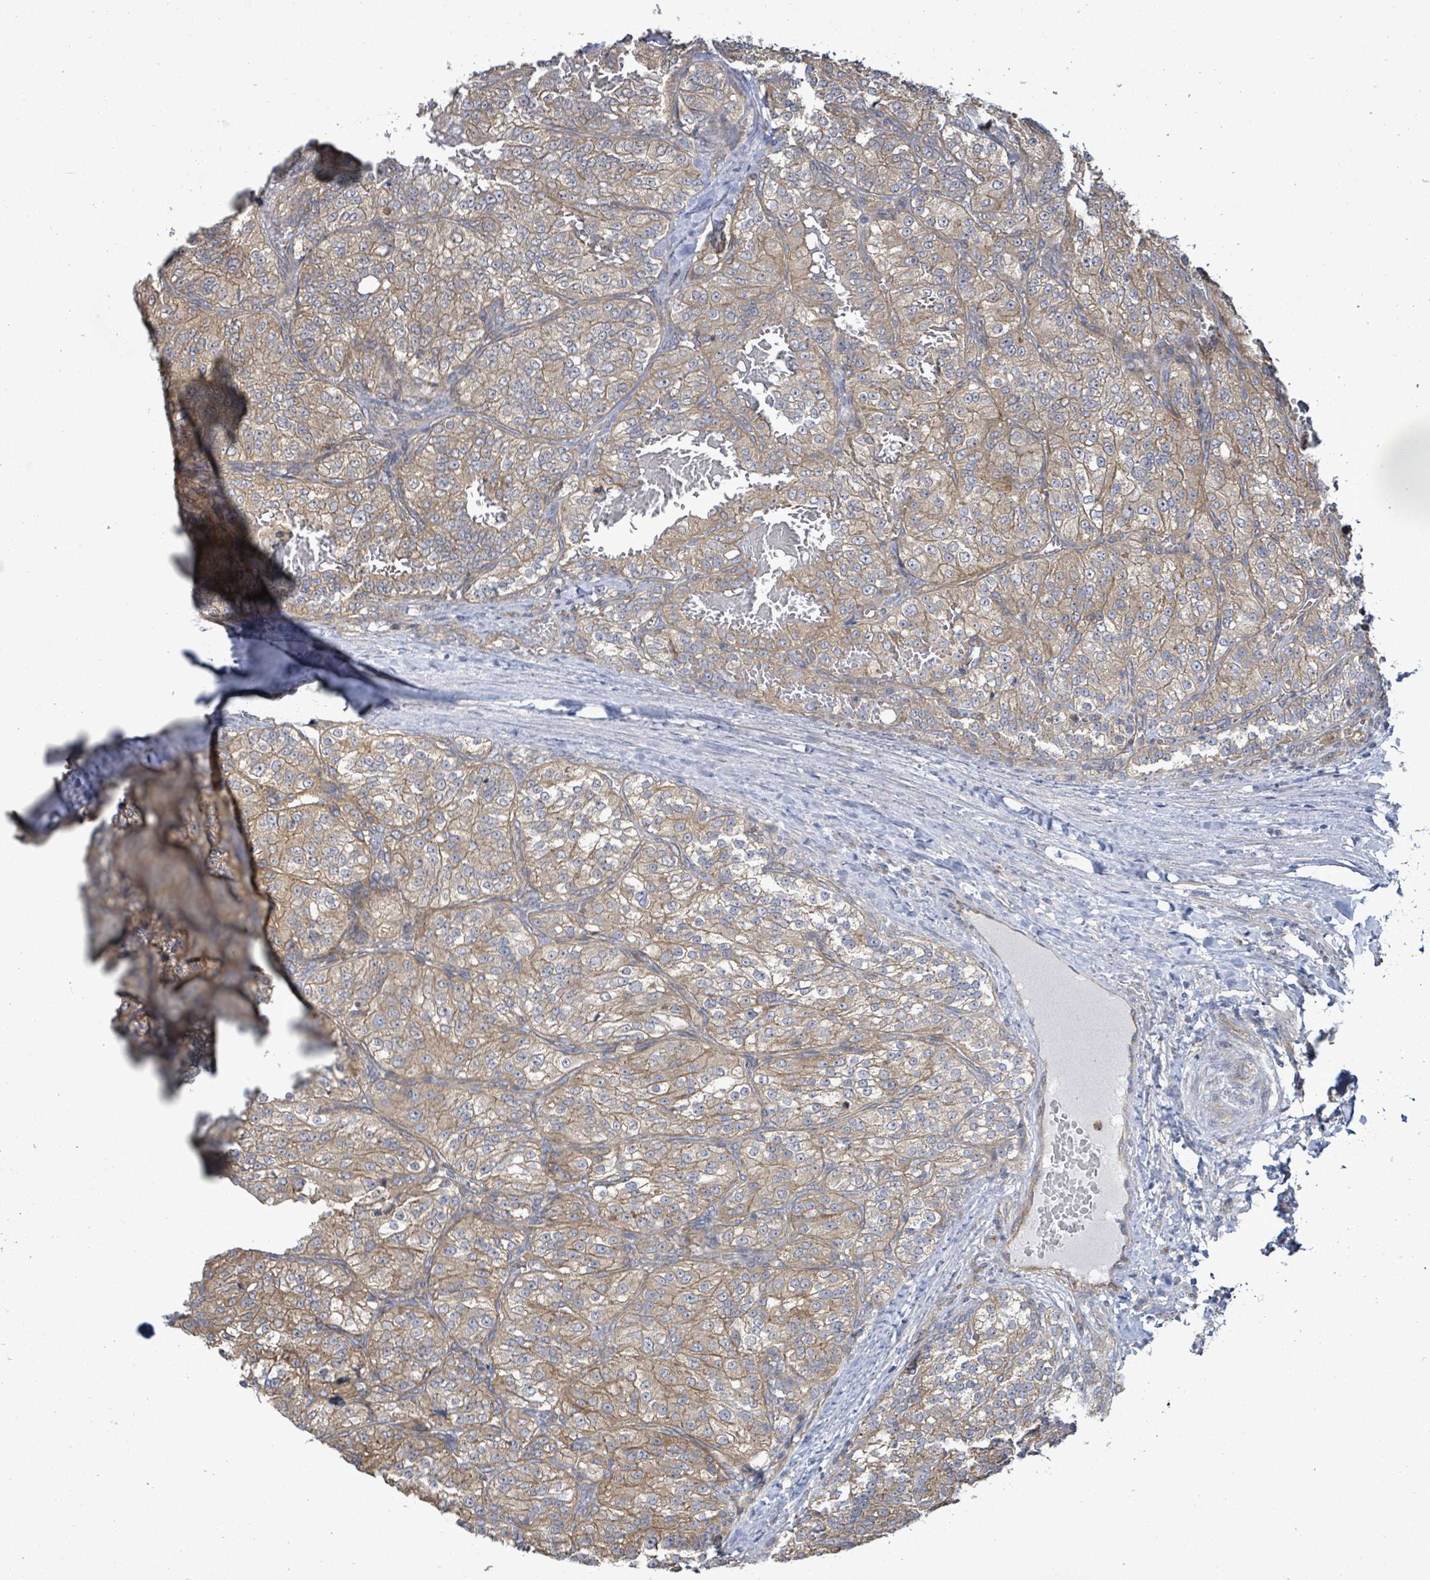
{"staining": {"intensity": "moderate", "quantity": "25%-75%", "location": "cytoplasmic/membranous"}, "tissue": "renal cancer", "cell_type": "Tumor cells", "image_type": "cancer", "snomed": [{"axis": "morphology", "description": "Adenocarcinoma, NOS"}, {"axis": "topography", "description": "Kidney"}], "caption": "Tumor cells display medium levels of moderate cytoplasmic/membranous expression in about 25%-75% of cells in adenocarcinoma (renal).", "gene": "KBTBD11", "patient": {"sex": "female", "age": 63}}